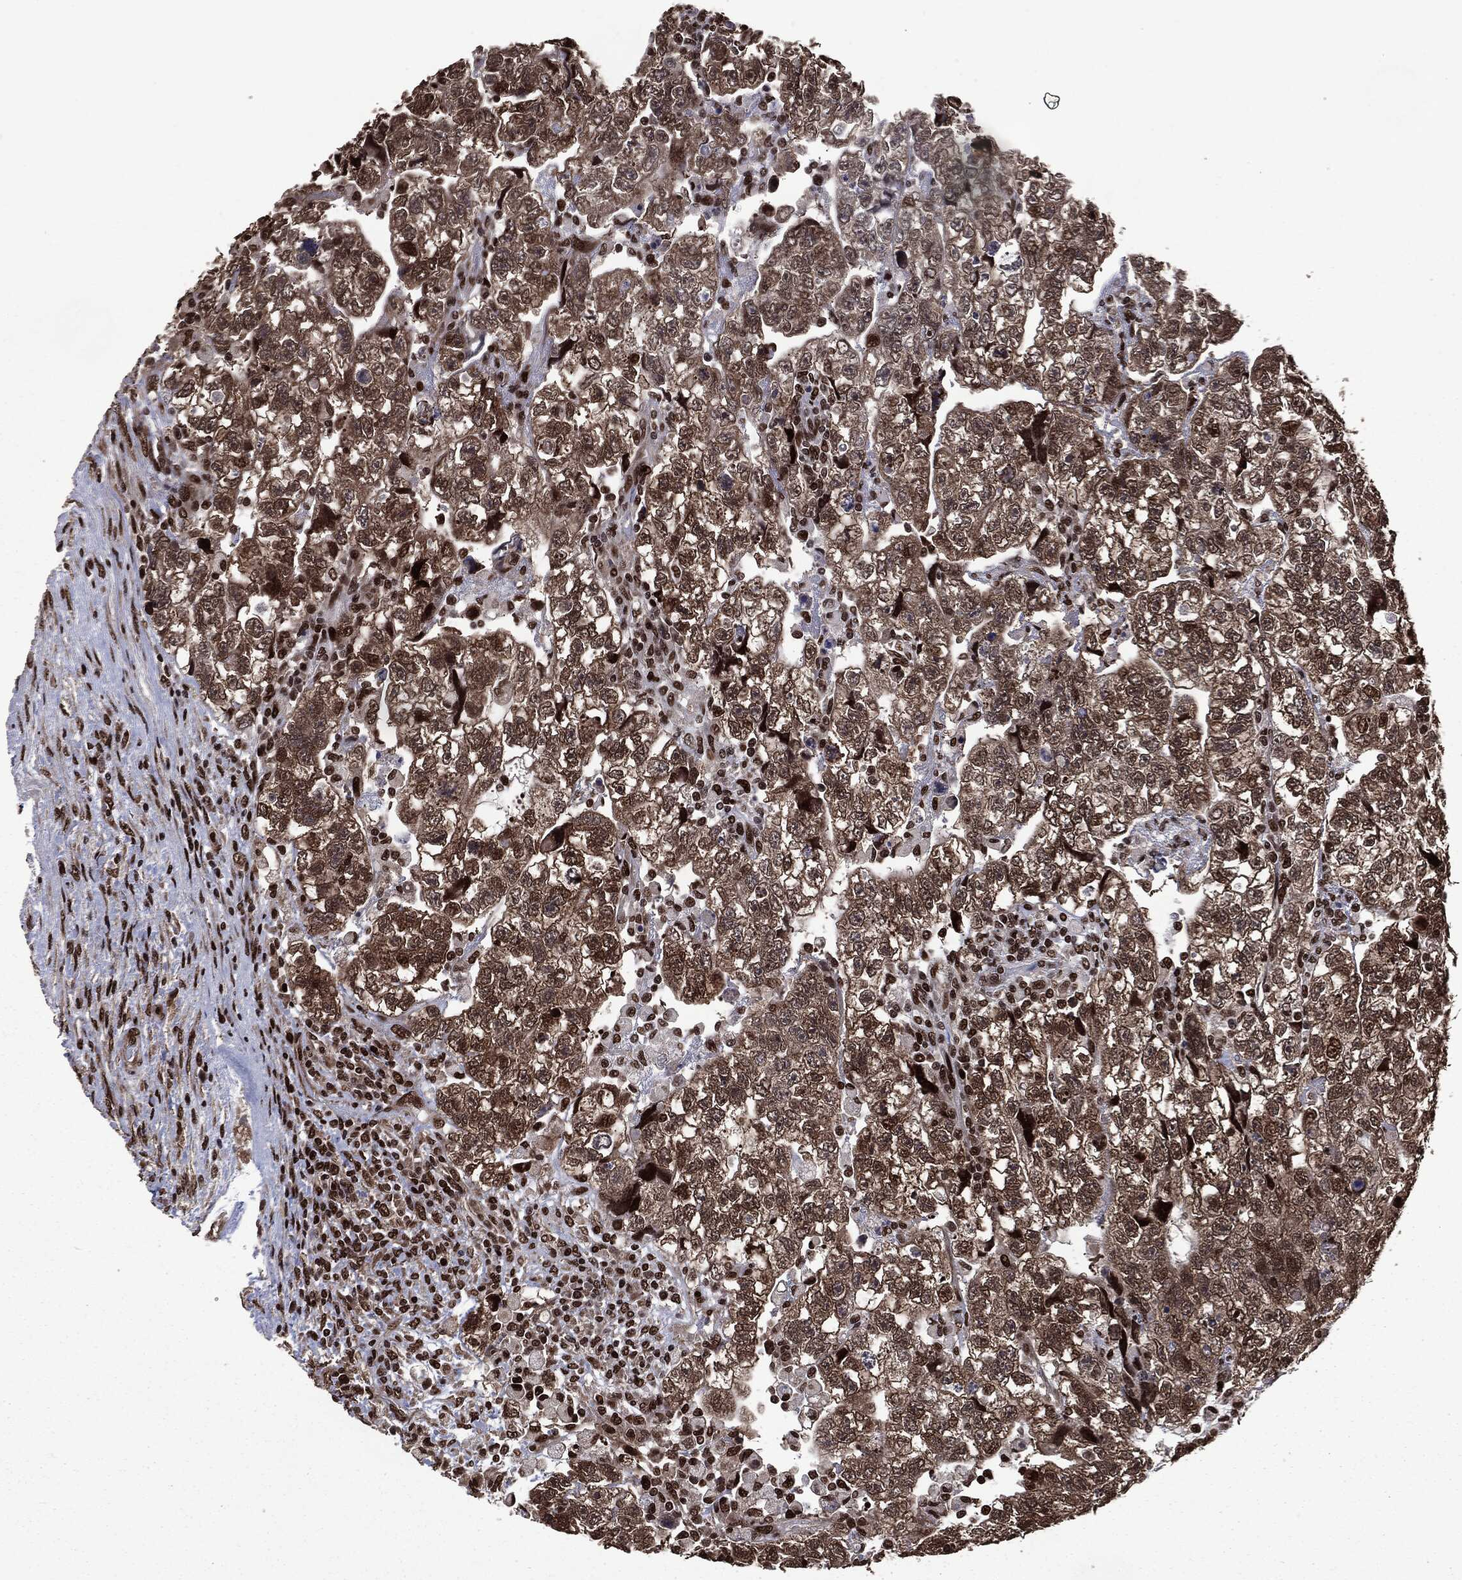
{"staining": {"intensity": "strong", "quantity": ">75%", "location": "cytoplasmic/membranous,nuclear"}, "tissue": "testis cancer", "cell_type": "Tumor cells", "image_type": "cancer", "snomed": [{"axis": "morphology", "description": "Normal tissue, NOS"}, {"axis": "morphology", "description": "Carcinoma, Embryonal, NOS"}, {"axis": "topography", "description": "Testis"}], "caption": "This is a histology image of immunohistochemistry (IHC) staining of testis cancer (embryonal carcinoma), which shows strong expression in the cytoplasmic/membranous and nuclear of tumor cells.", "gene": "DVL2", "patient": {"sex": "male", "age": 36}}